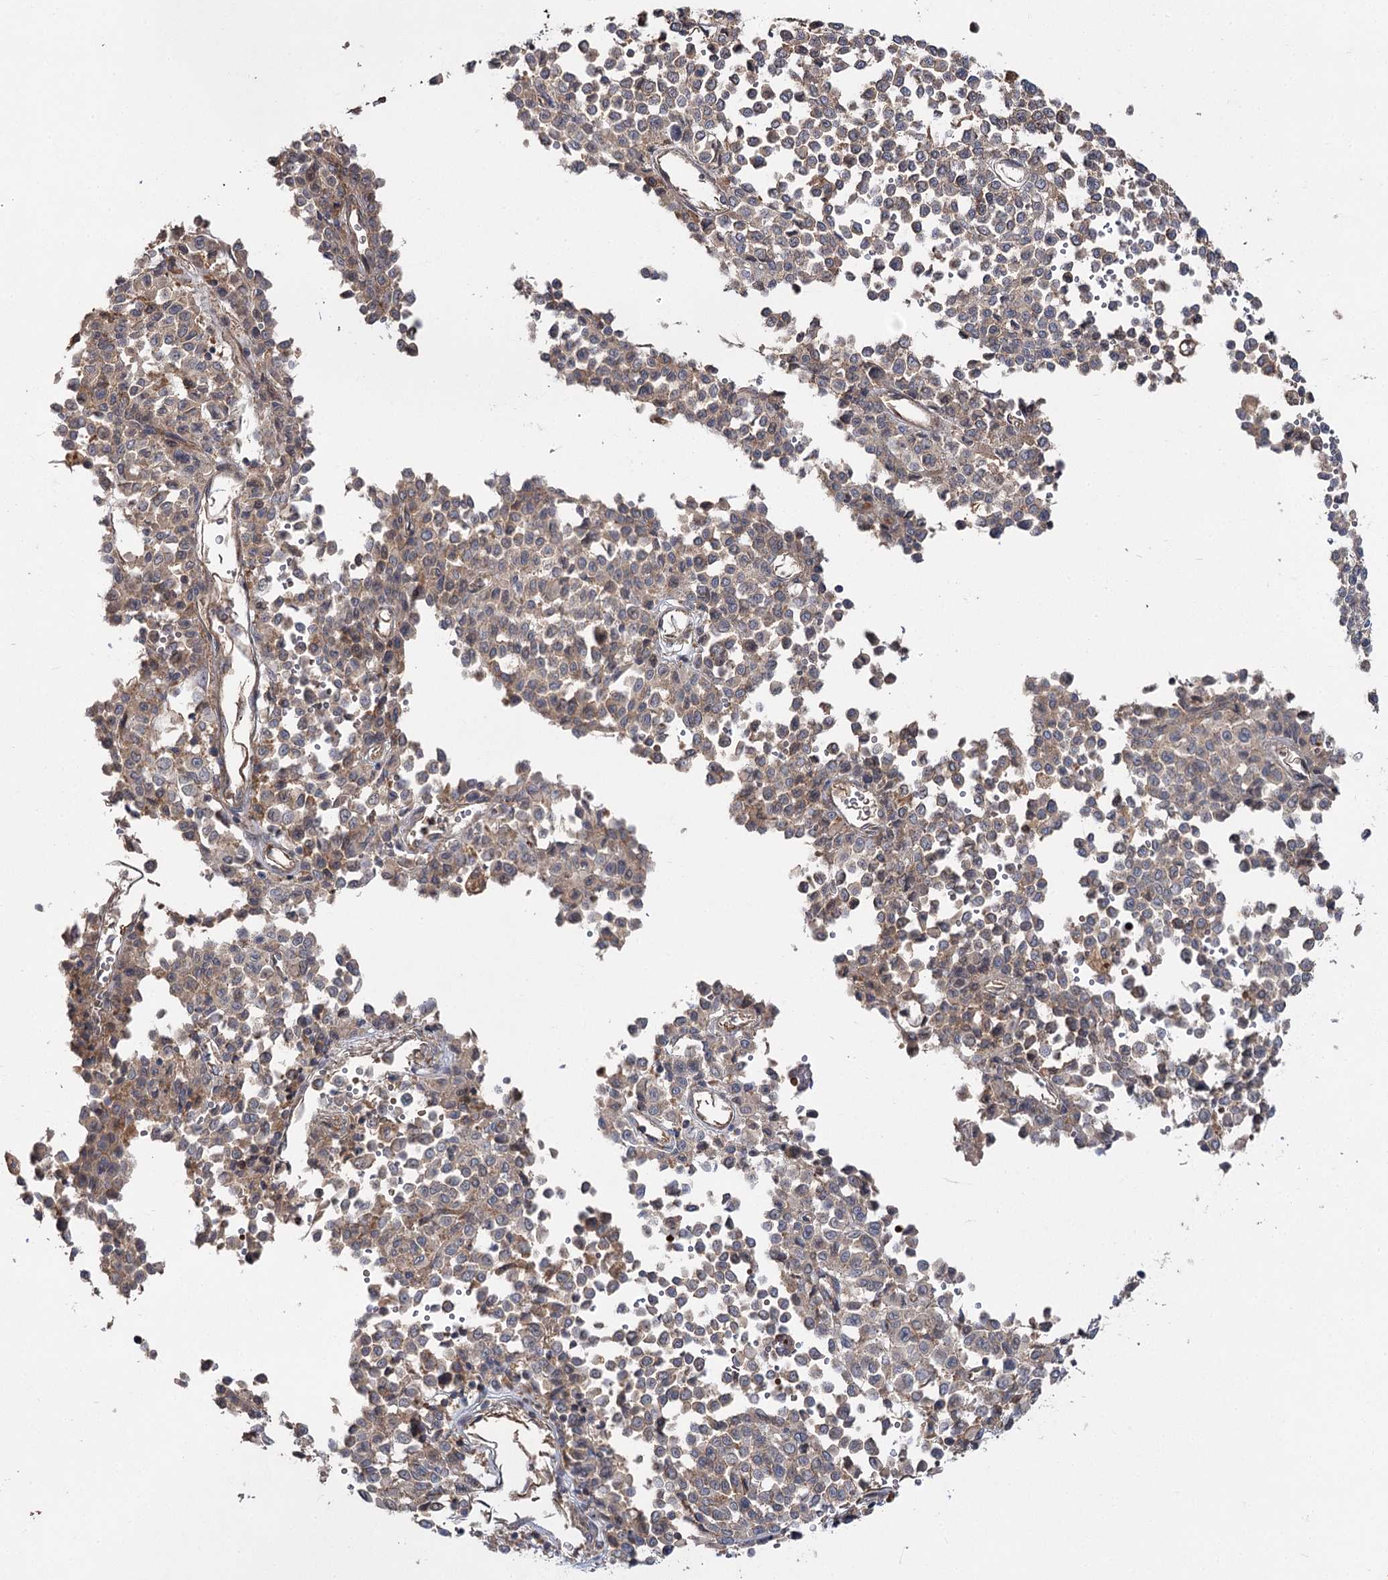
{"staining": {"intensity": "moderate", "quantity": ">75%", "location": "cytoplasmic/membranous"}, "tissue": "melanoma", "cell_type": "Tumor cells", "image_type": "cancer", "snomed": [{"axis": "morphology", "description": "Malignant melanoma, Metastatic site"}, {"axis": "topography", "description": "Pancreas"}], "caption": "DAB (3,3'-diaminobenzidine) immunohistochemical staining of melanoma demonstrates moderate cytoplasmic/membranous protein staining in approximately >75% of tumor cells. Ihc stains the protein of interest in brown and the nuclei are stained blue.", "gene": "KIAA0825", "patient": {"sex": "female", "age": 30}}